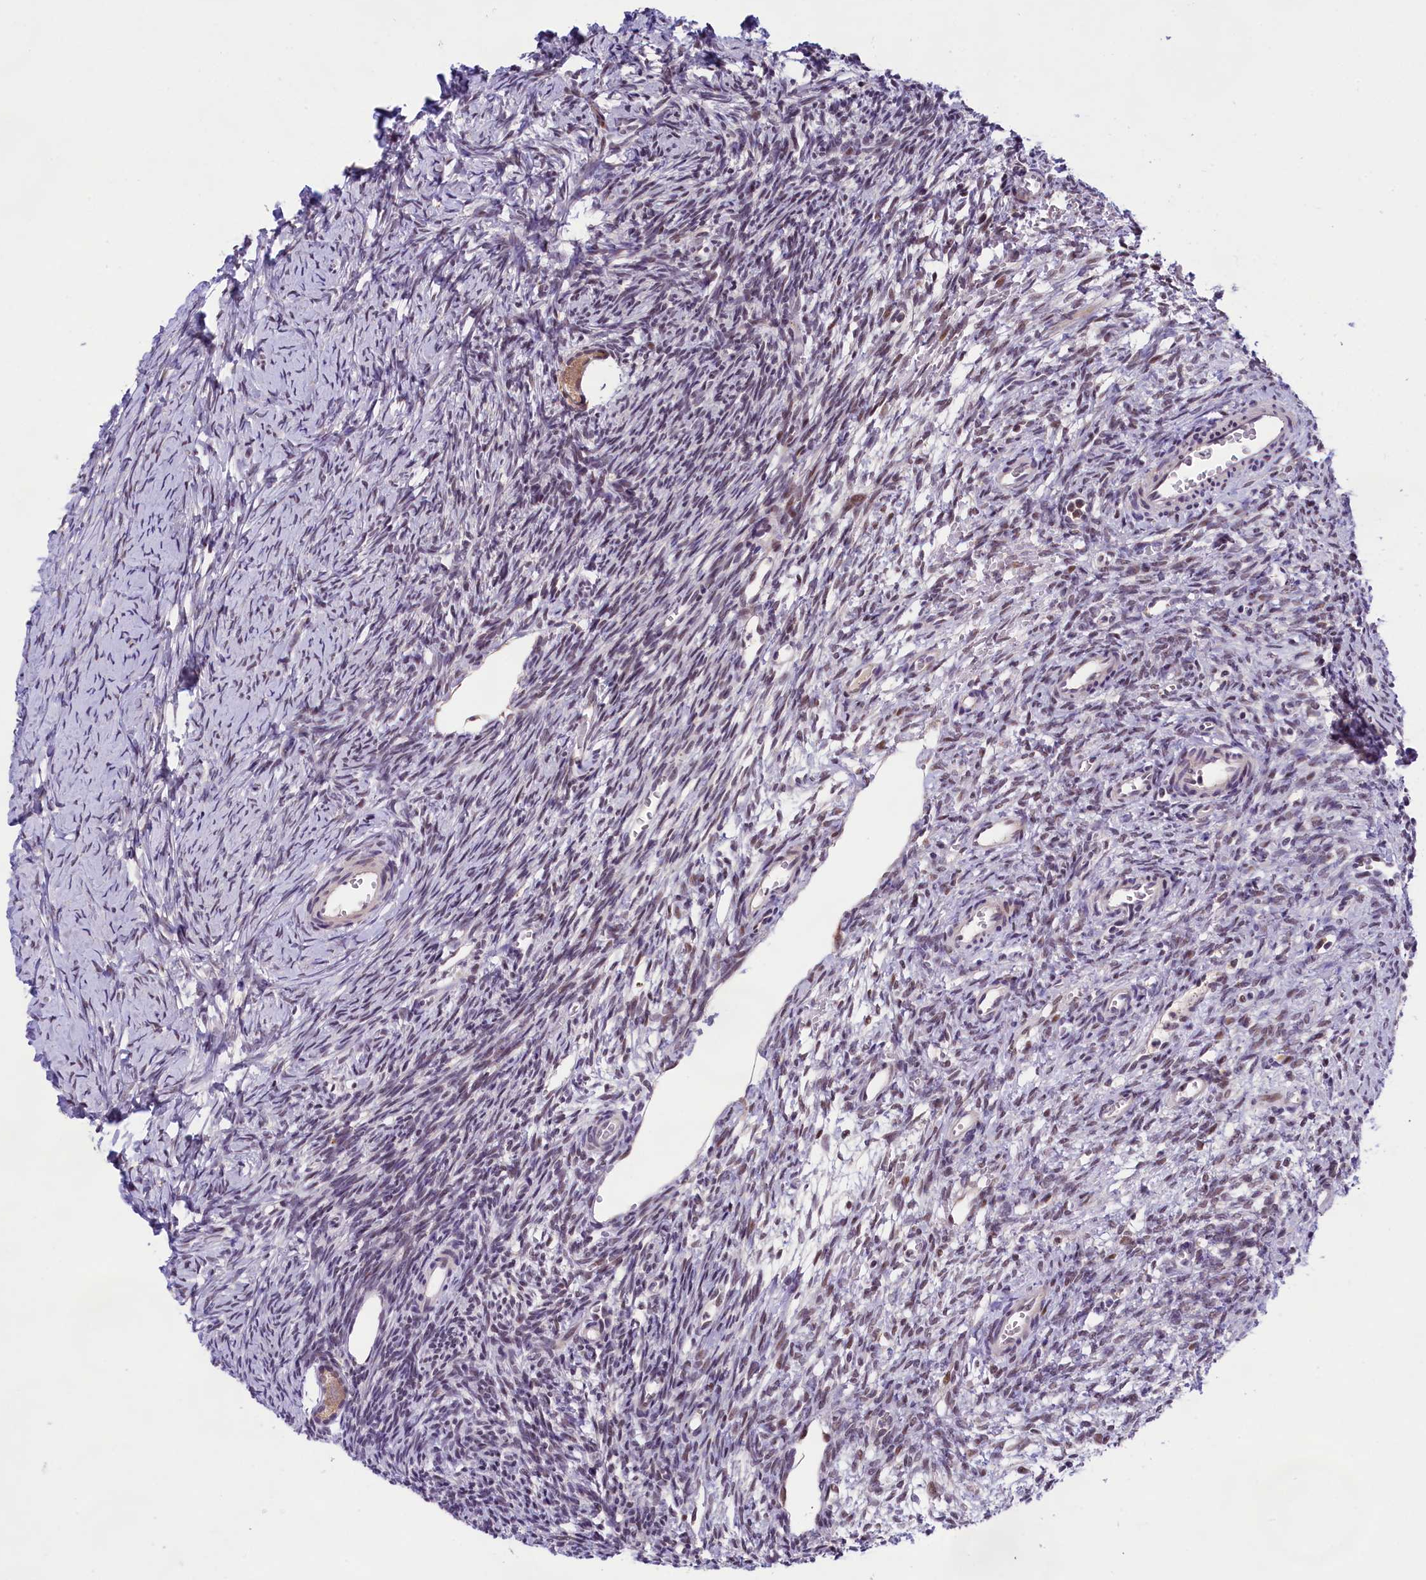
{"staining": {"intensity": "weak", "quantity": ">75%", "location": "cytoplasmic/membranous,nuclear"}, "tissue": "ovary", "cell_type": "Follicle cells", "image_type": "normal", "snomed": [{"axis": "morphology", "description": "Normal tissue, NOS"}, {"axis": "topography", "description": "Ovary"}], "caption": "DAB (3,3'-diaminobenzidine) immunohistochemical staining of benign human ovary displays weak cytoplasmic/membranous,nuclear protein expression in about >75% of follicle cells. The staining was performed using DAB (3,3'-diaminobenzidine), with brown indicating positive protein expression. Nuclei are stained blue with hematoxylin.", "gene": "FBXO45", "patient": {"sex": "female", "age": 39}}